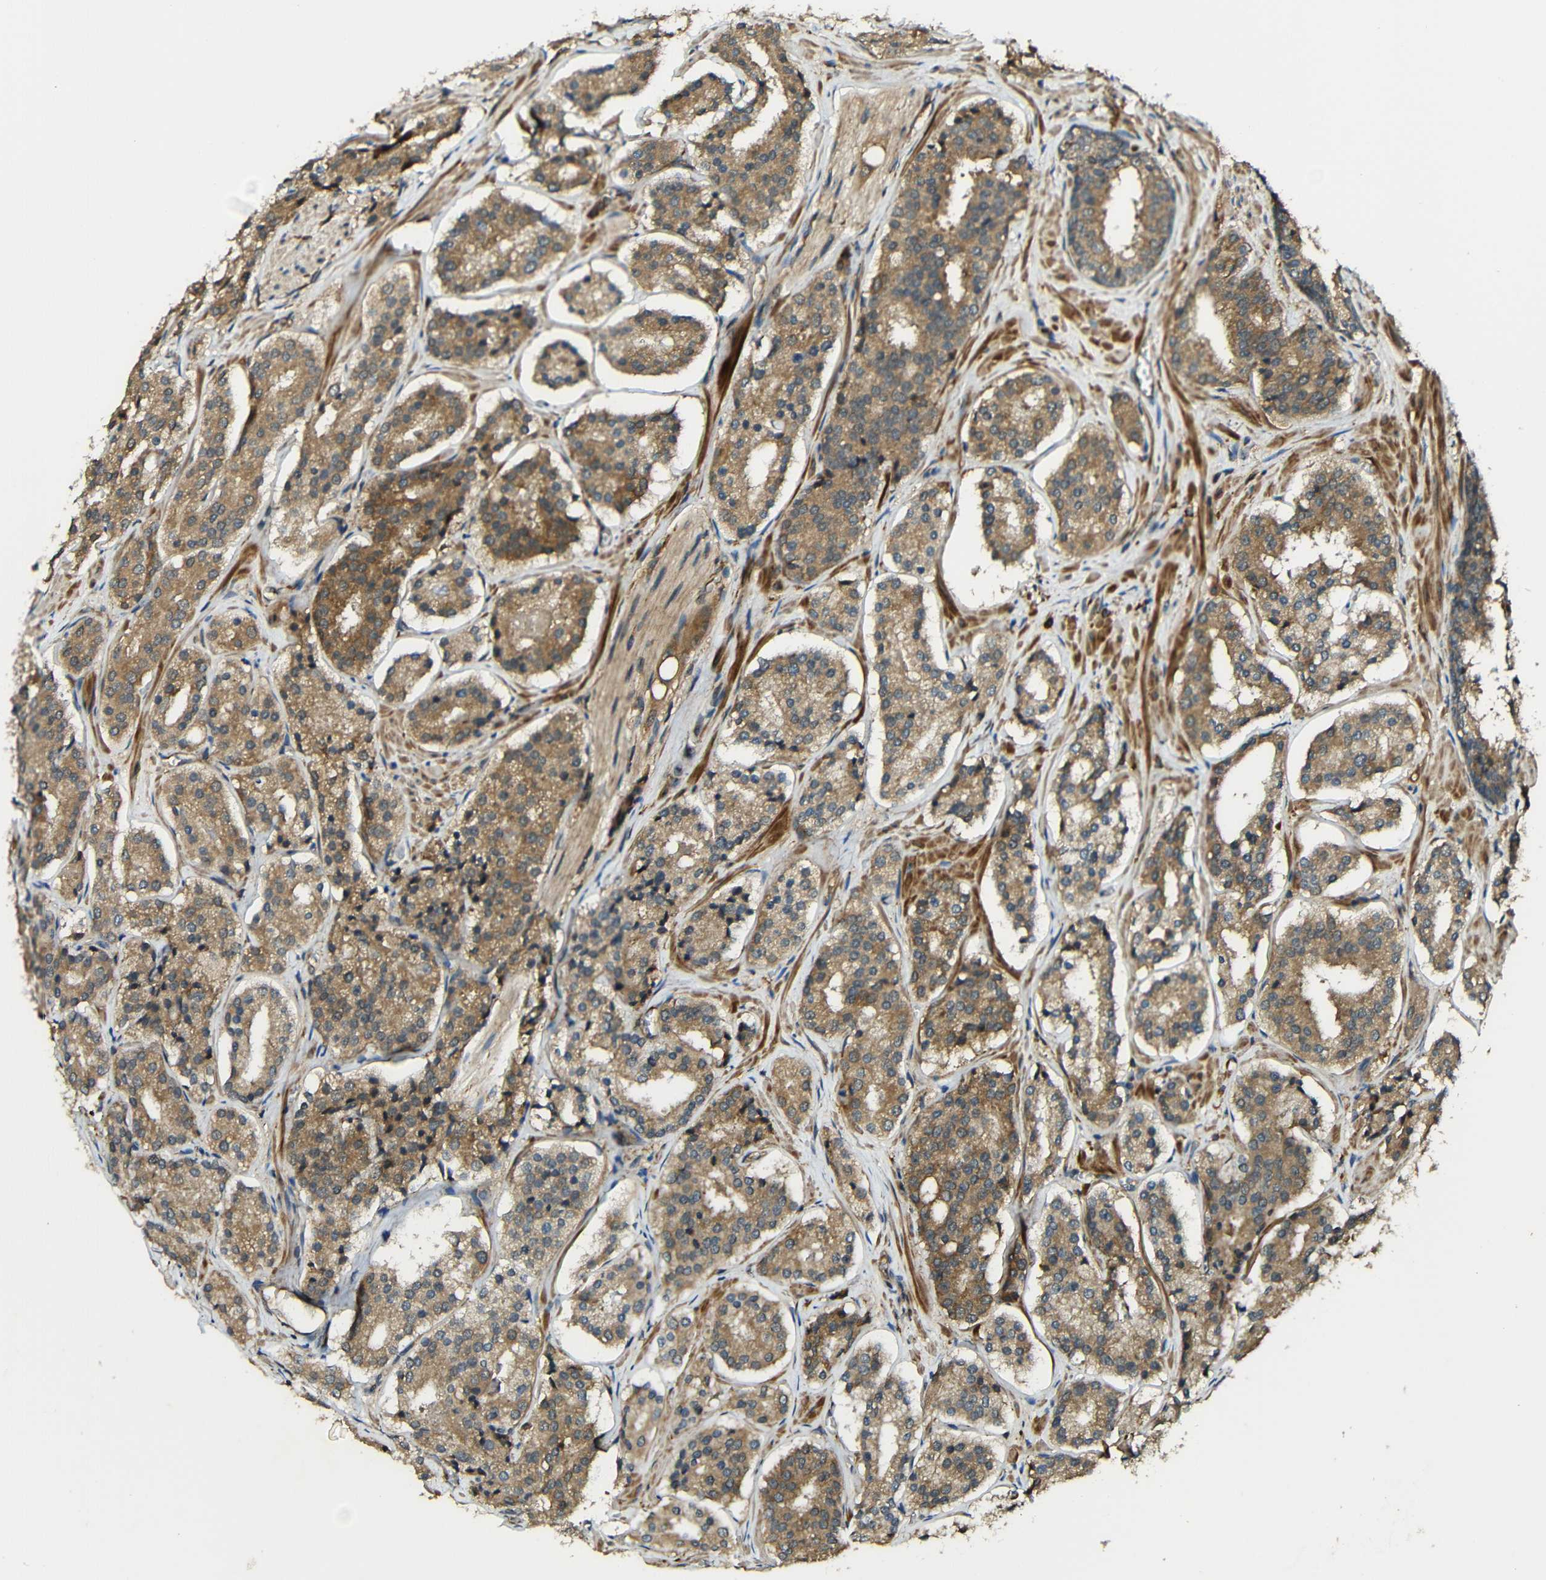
{"staining": {"intensity": "moderate", "quantity": ">75%", "location": "cytoplasmic/membranous"}, "tissue": "prostate cancer", "cell_type": "Tumor cells", "image_type": "cancer", "snomed": [{"axis": "morphology", "description": "Adenocarcinoma, High grade"}, {"axis": "topography", "description": "Prostate"}], "caption": "Prostate cancer (high-grade adenocarcinoma) tissue reveals moderate cytoplasmic/membranous positivity in about >75% of tumor cells, visualized by immunohistochemistry.", "gene": "CASP8", "patient": {"sex": "male", "age": 60}}